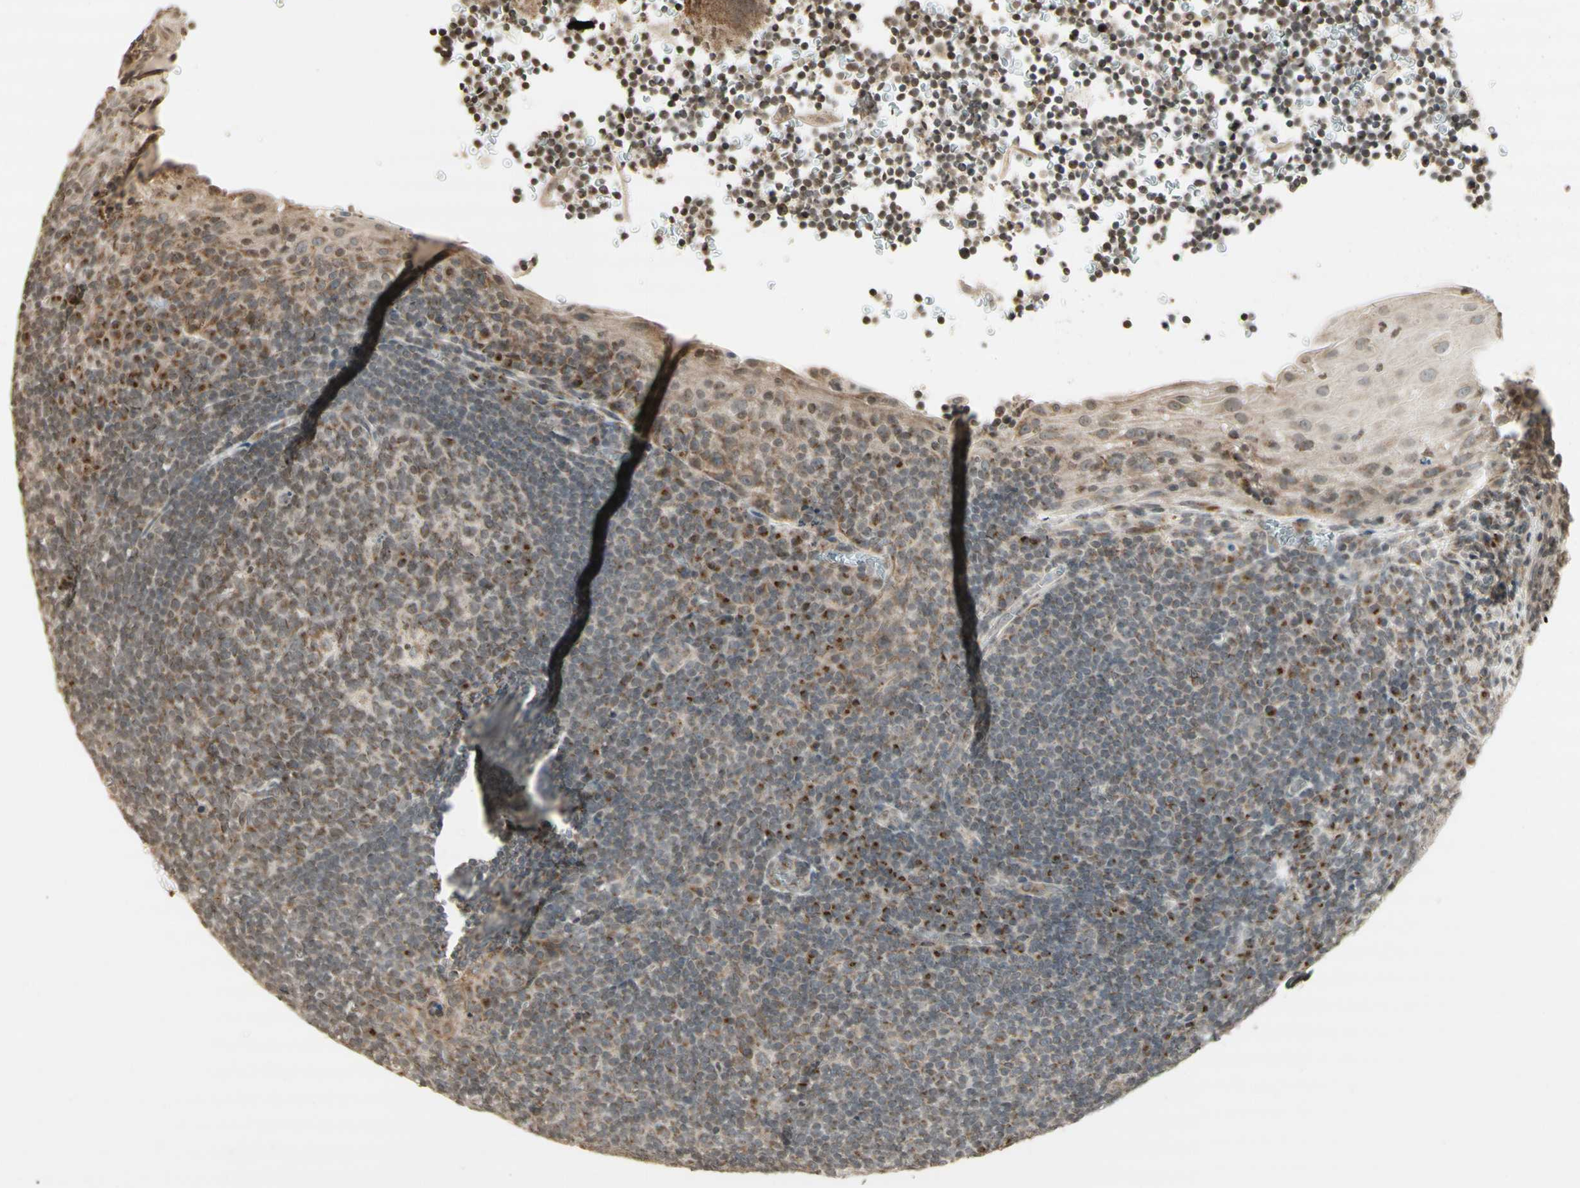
{"staining": {"intensity": "moderate", "quantity": "<25%", "location": "cytoplasmic/membranous,nuclear"}, "tissue": "tonsil", "cell_type": "Germinal center cells", "image_type": "normal", "snomed": [{"axis": "morphology", "description": "Normal tissue, NOS"}, {"axis": "topography", "description": "Tonsil"}], "caption": "IHC (DAB) staining of normal human tonsil exhibits moderate cytoplasmic/membranous,nuclear protein positivity in about <25% of germinal center cells.", "gene": "CCNI", "patient": {"sex": "male", "age": 37}}